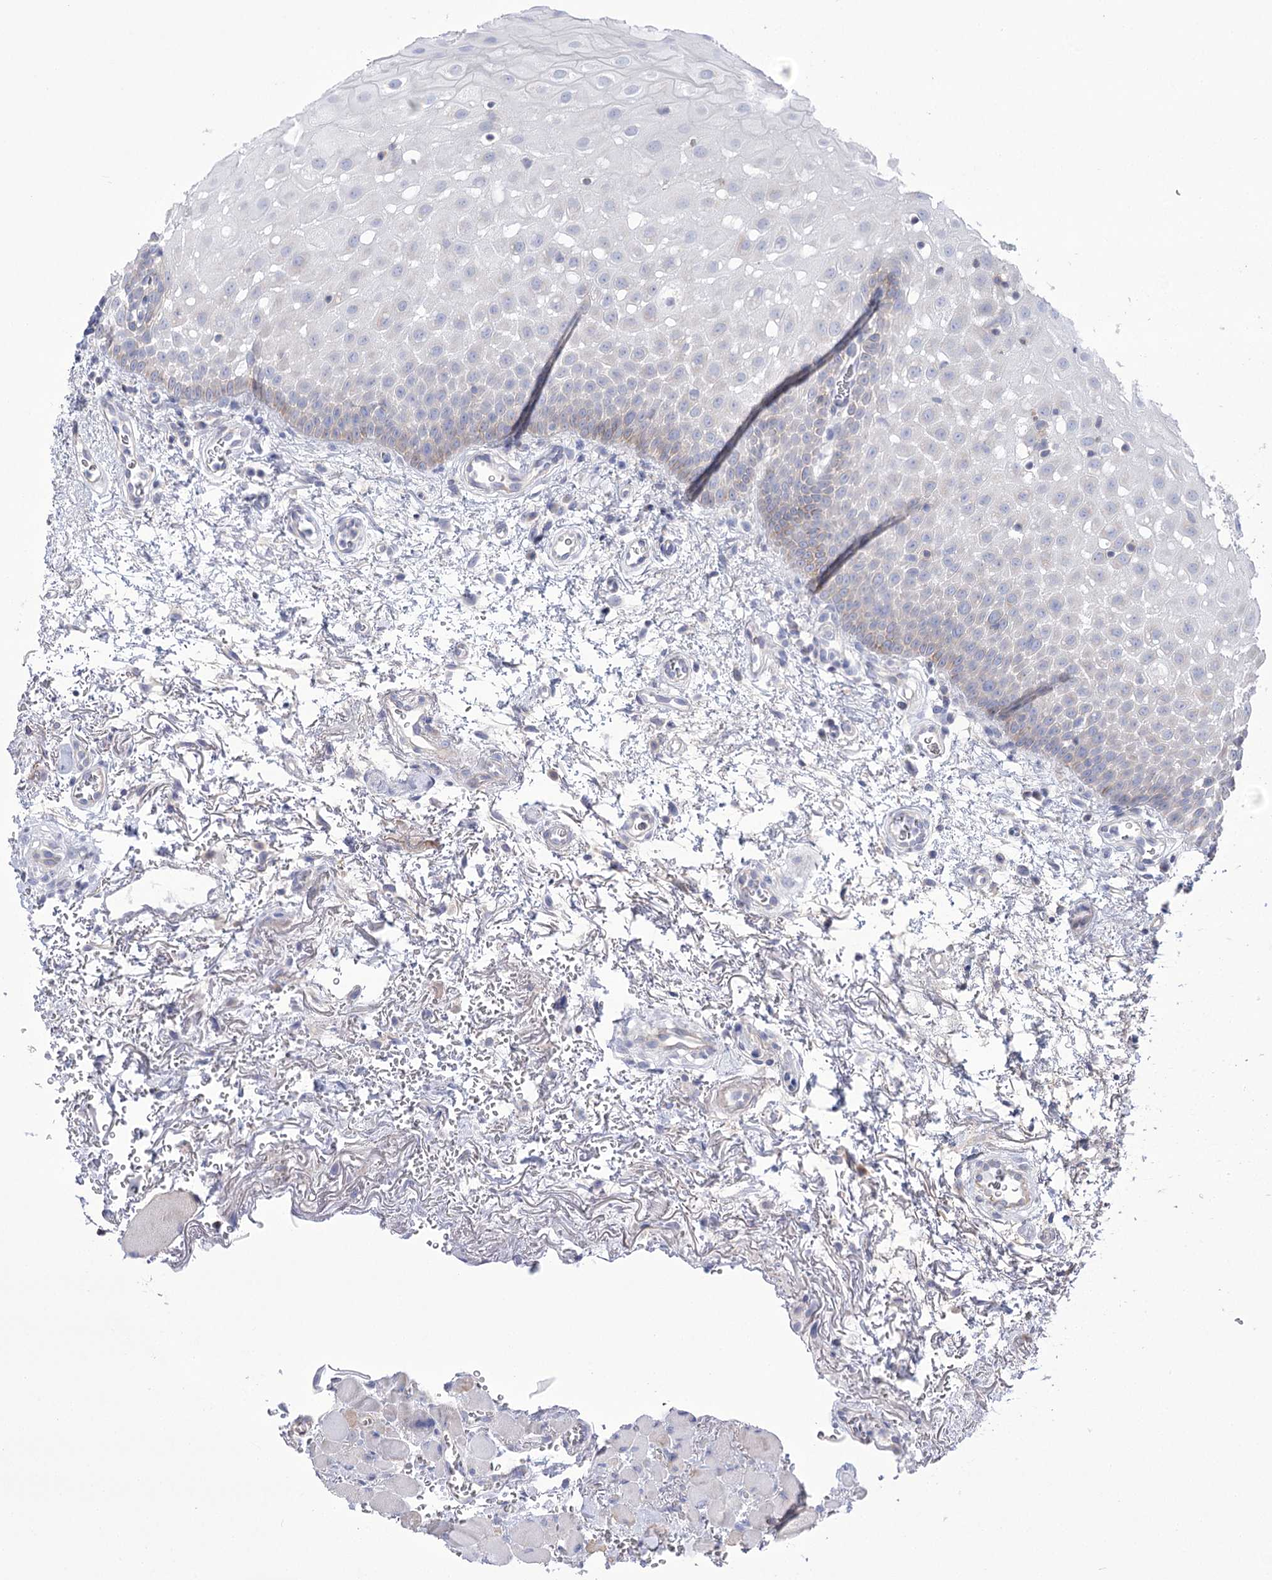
{"staining": {"intensity": "moderate", "quantity": "<25%", "location": "cytoplasmic/membranous"}, "tissue": "oral mucosa", "cell_type": "Squamous epithelial cells", "image_type": "normal", "snomed": [{"axis": "morphology", "description": "Normal tissue, NOS"}, {"axis": "morphology", "description": "Squamous cell carcinoma, NOS"}, {"axis": "topography", "description": "Oral tissue"}, {"axis": "topography", "description": "Head-Neck"}], "caption": "Immunohistochemical staining of benign oral mucosa shows <25% levels of moderate cytoplasmic/membranous protein expression in about <25% of squamous epithelial cells.", "gene": "FAM216A", "patient": {"sex": "male", "age": 68}}